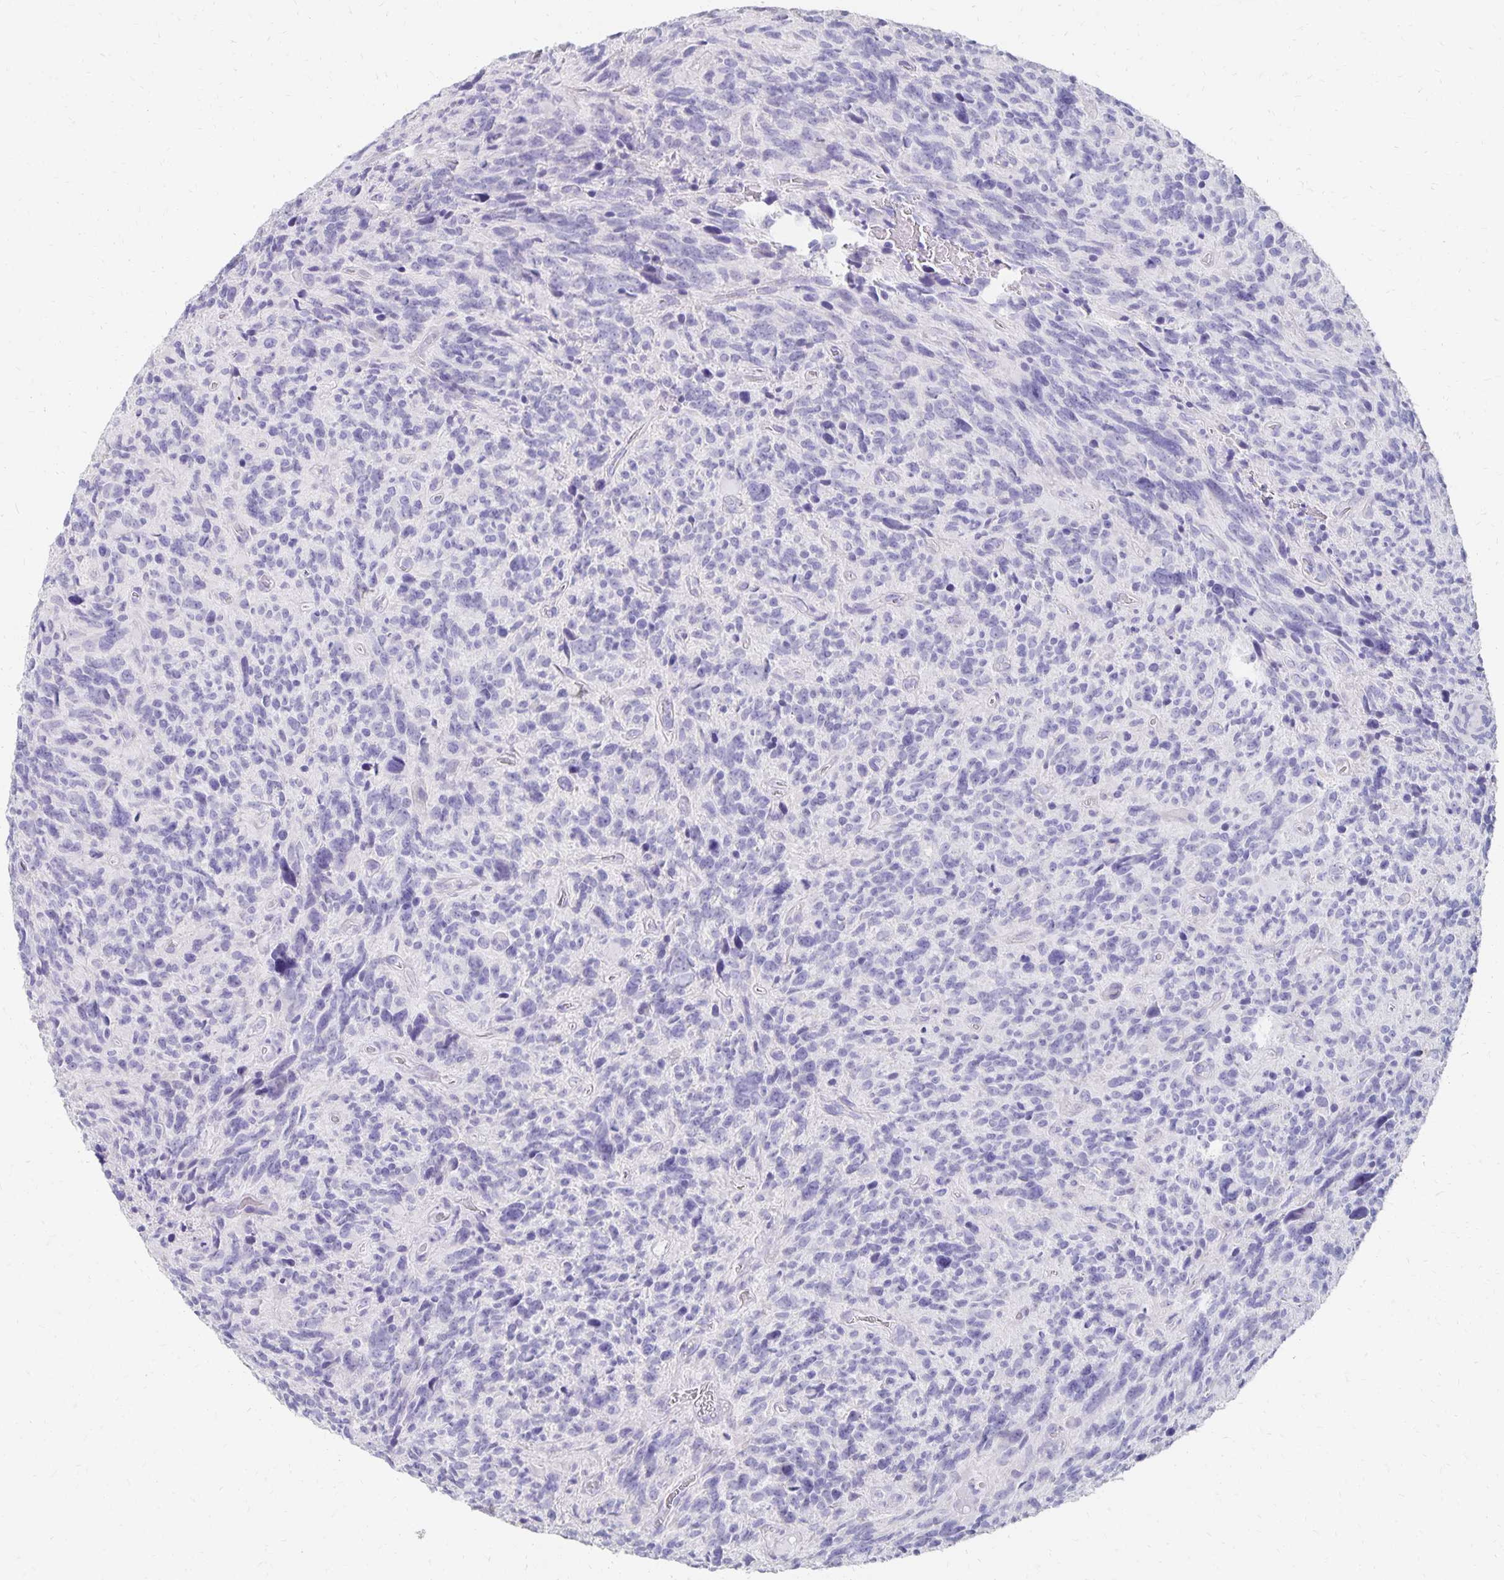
{"staining": {"intensity": "negative", "quantity": "none", "location": "none"}, "tissue": "glioma", "cell_type": "Tumor cells", "image_type": "cancer", "snomed": [{"axis": "morphology", "description": "Glioma, malignant, High grade"}, {"axis": "topography", "description": "Brain"}], "caption": "This histopathology image is of malignant high-grade glioma stained with immunohistochemistry to label a protein in brown with the nuclei are counter-stained blue. There is no staining in tumor cells.", "gene": "DYNLT4", "patient": {"sex": "male", "age": 46}}